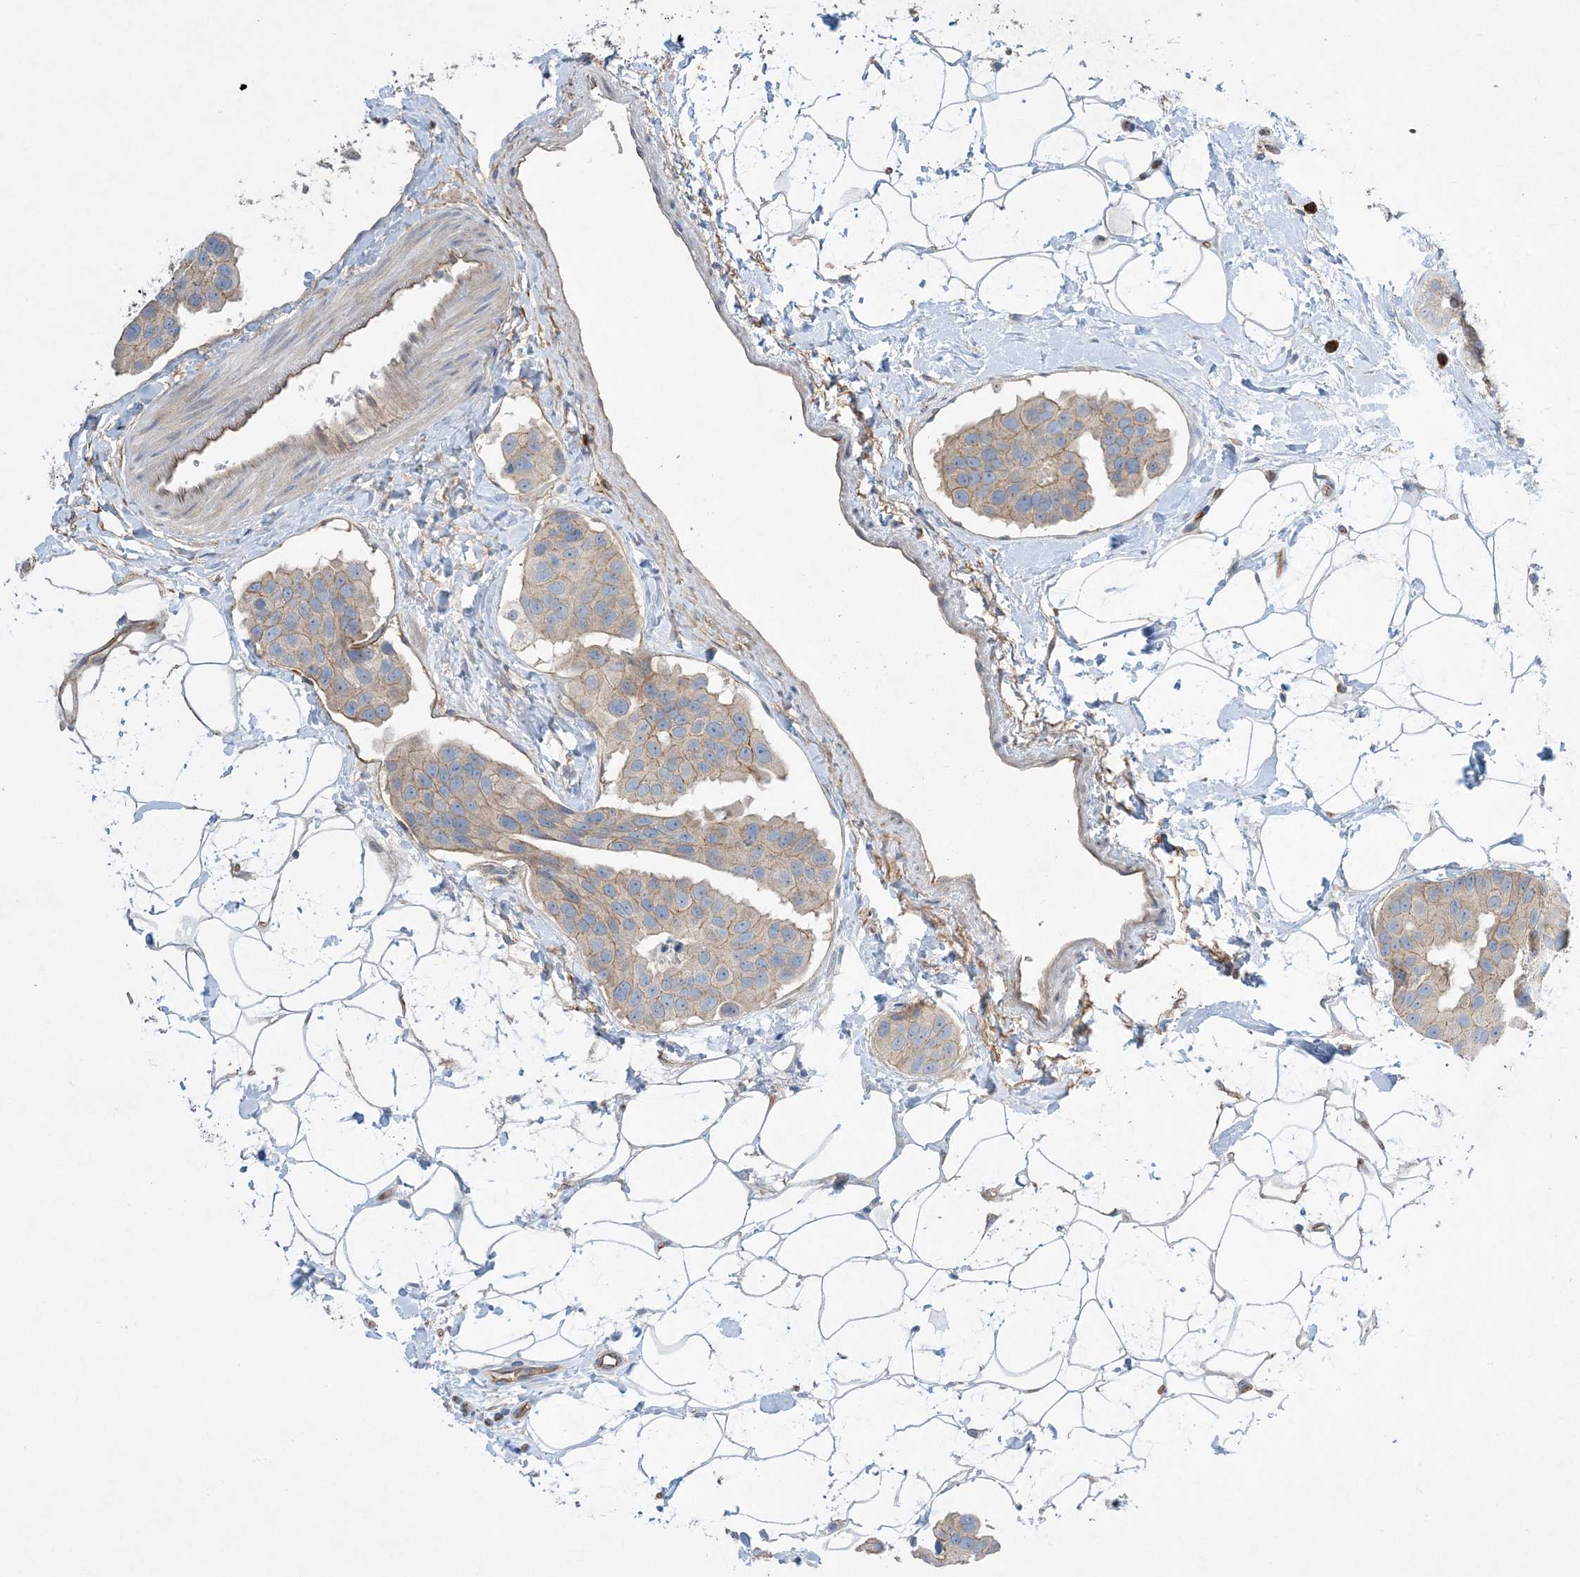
{"staining": {"intensity": "weak", "quantity": "25%-75%", "location": "cytoplasmic/membranous"}, "tissue": "breast cancer", "cell_type": "Tumor cells", "image_type": "cancer", "snomed": [{"axis": "morphology", "description": "Normal tissue, NOS"}, {"axis": "morphology", "description": "Duct carcinoma"}, {"axis": "topography", "description": "Breast"}], "caption": "This histopathology image displays immunohistochemistry (IHC) staining of breast cancer, with low weak cytoplasmic/membranous expression in approximately 25%-75% of tumor cells.", "gene": "AOC1", "patient": {"sex": "female", "age": 39}}